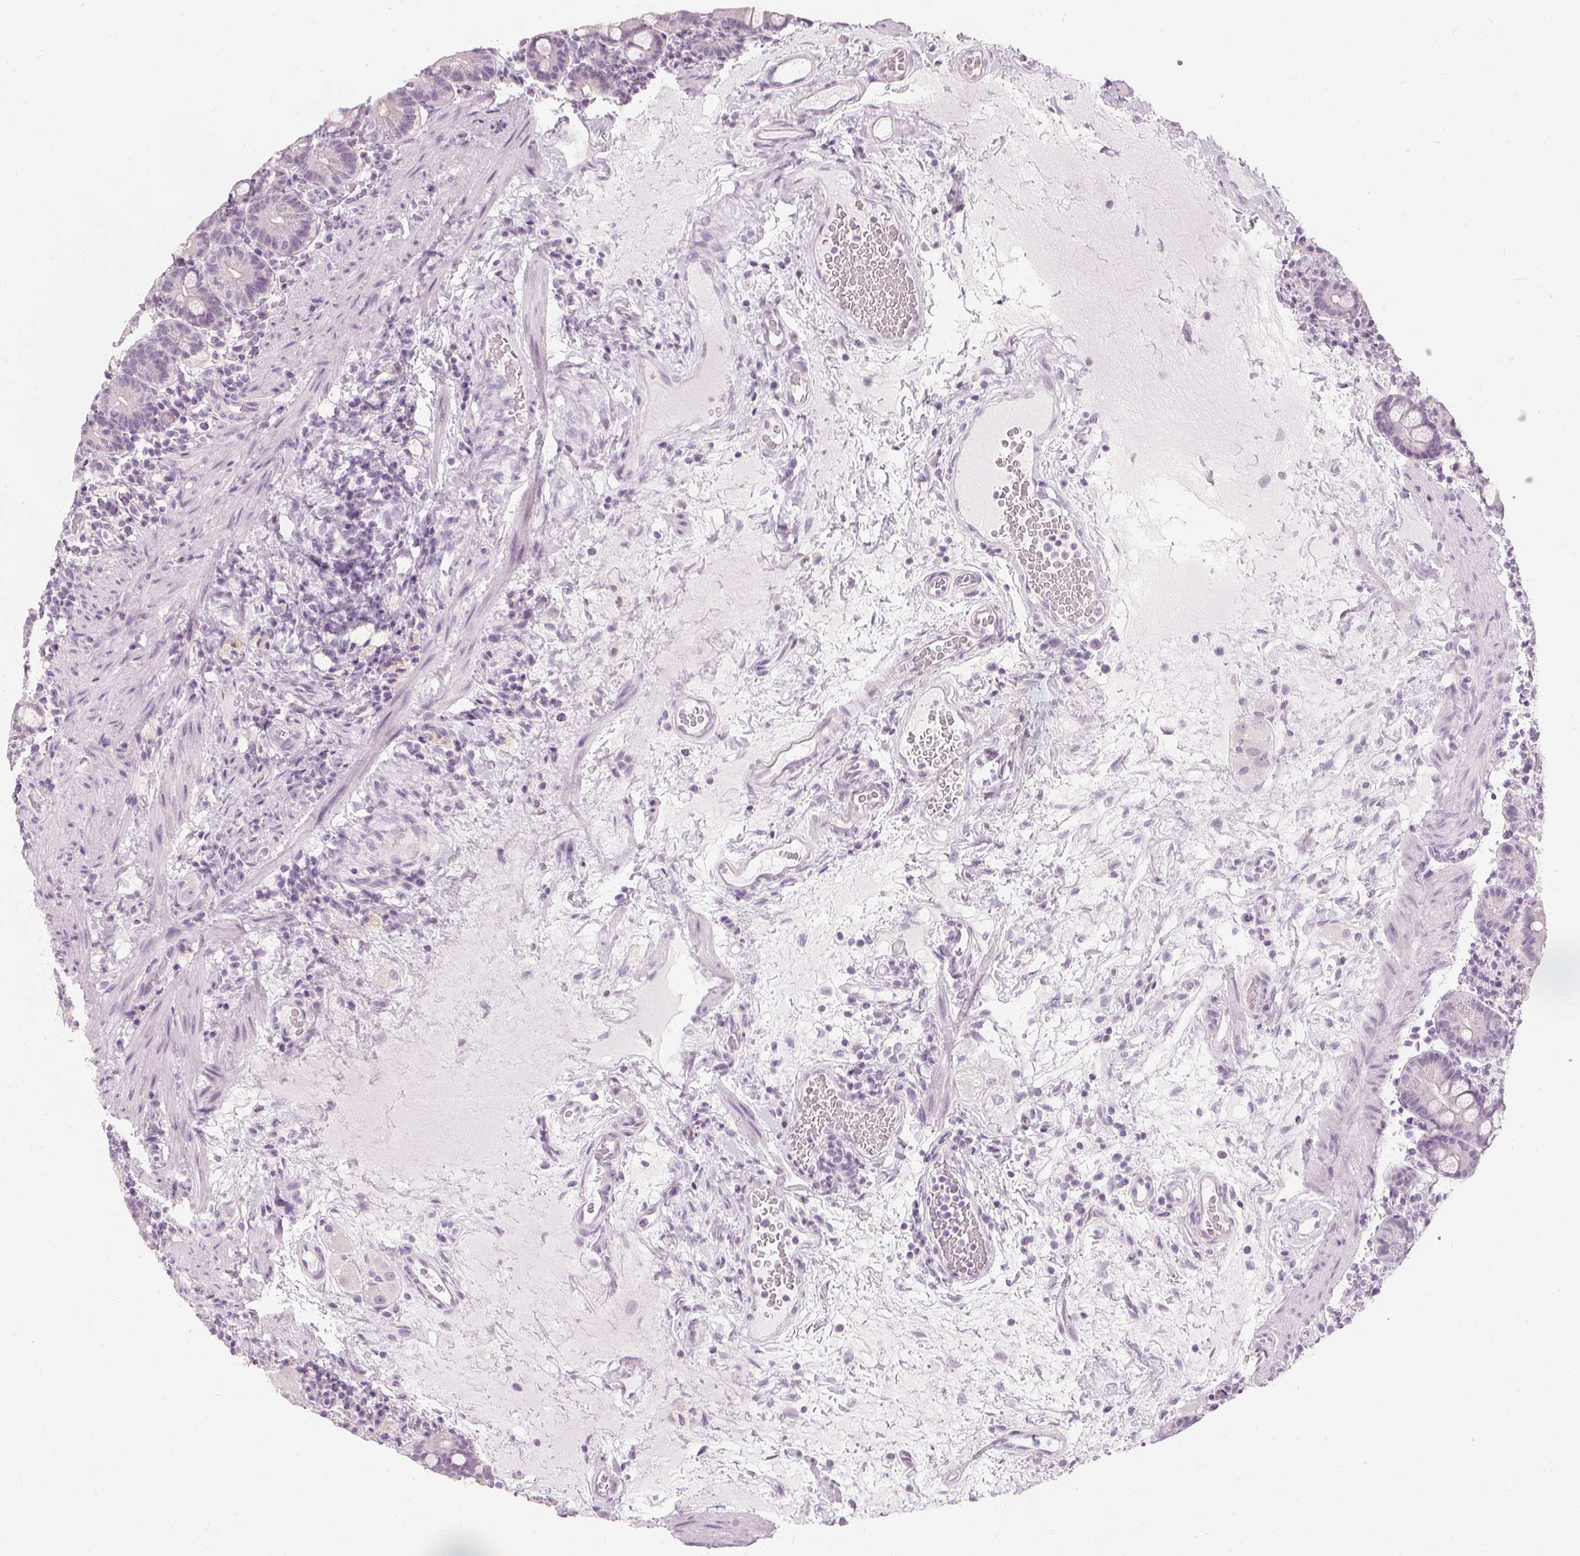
{"staining": {"intensity": "negative", "quantity": "none", "location": "none"}, "tissue": "small intestine", "cell_type": "Glandular cells", "image_type": "normal", "snomed": [{"axis": "morphology", "description": "Normal tissue, NOS"}, {"axis": "topography", "description": "Small intestine"}], "caption": "High magnification brightfield microscopy of normal small intestine stained with DAB (3,3'-diaminobenzidine) (brown) and counterstained with hematoxylin (blue): glandular cells show no significant staining. (DAB (3,3'-diaminobenzidine) immunohistochemistry visualized using brightfield microscopy, high magnification).", "gene": "MUC12", "patient": {"sex": "male", "age": 26}}